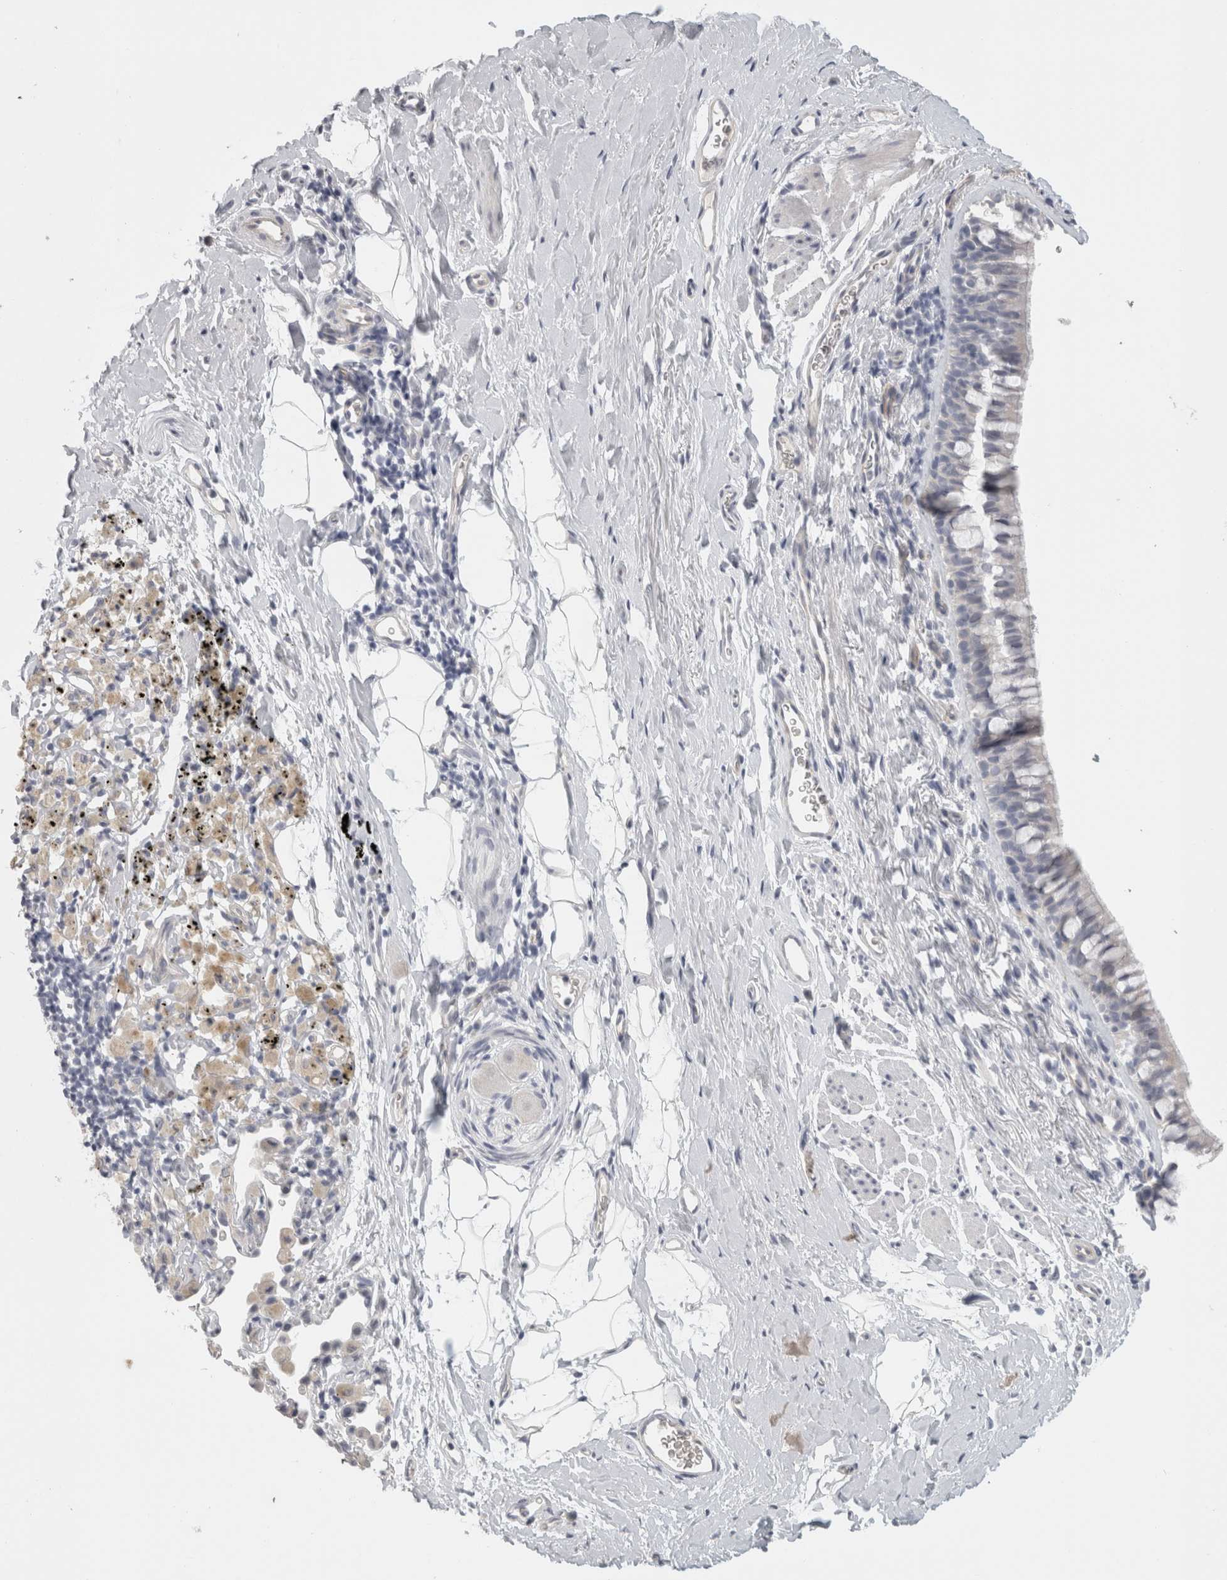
{"staining": {"intensity": "weak", "quantity": "<25%", "location": "cytoplasmic/membranous"}, "tissue": "bronchus", "cell_type": "Respiratory epithelial cells", "image_type": "normal", "snomed": [{"axis": "morphology", "description": "Normal tissue, NOS"}, {"axis": "topography", "description": "Cartilage tissue"}, {"axis": "topography", "description": "Bronchus"}], "caption": "Protein analysis of unremarkable bronchus exhibits no significant positivity in respiratory epithelial cells.", "gene": "FBLIM1", "patient": {"sex": "female", "age": 53}}